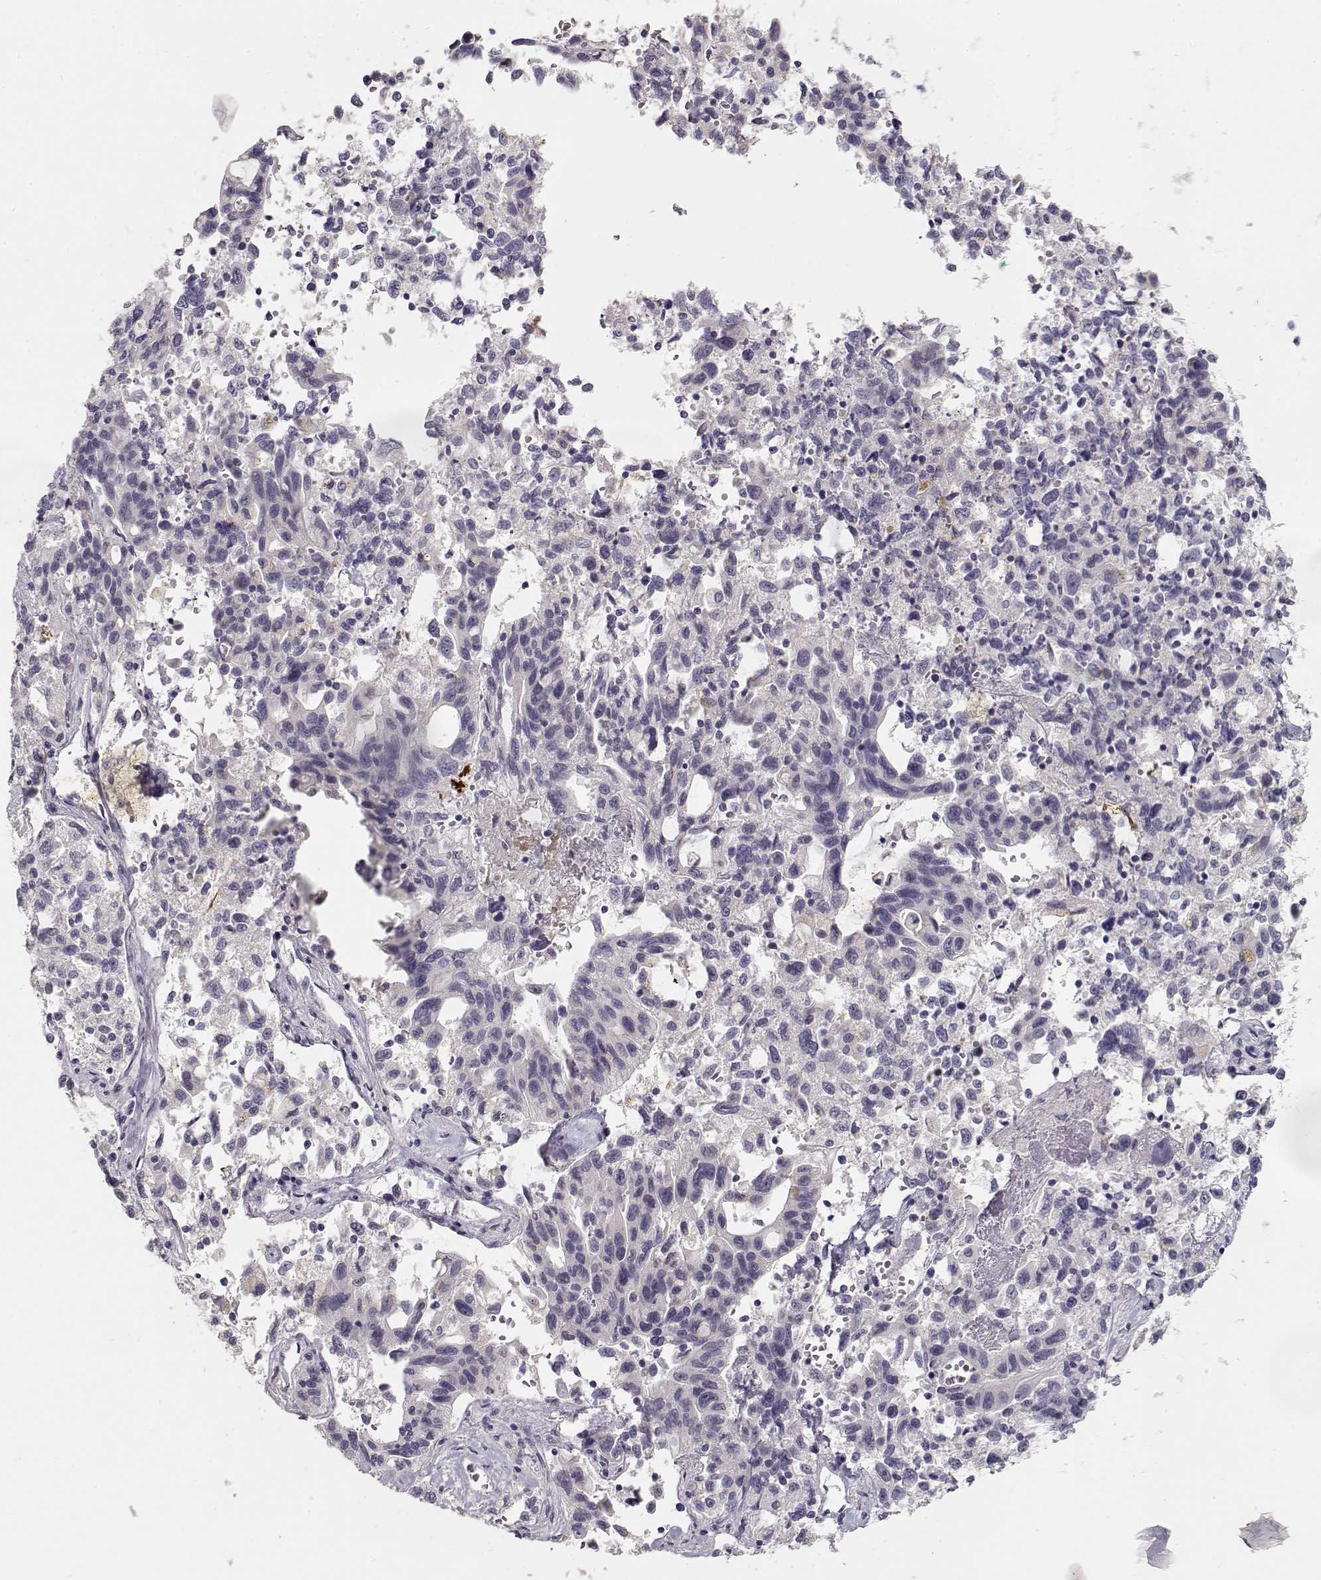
{"staining": {"intensity": "negative", "quantity": "none", "location": "none"}, "tissue": "liver cancer", "cell_type": "Tumor cells", "image_type": "cancer", "snomed": [{"axis": "morphology", "description": "Adenocarcinoma, NOS"}, {"axis": "morphology", "description": "Cholangiocarcinoma"}, {"axis": "topography", "description": "Liver"}], "caption": "A high-resolution photomicrograph shows immunohistochemistry staining of liver cholangiocarcinoma, which exhibits no significant expression in tumor cells.", "gene": "TPH2", "patient": {"sex": "male", "age": 64}}